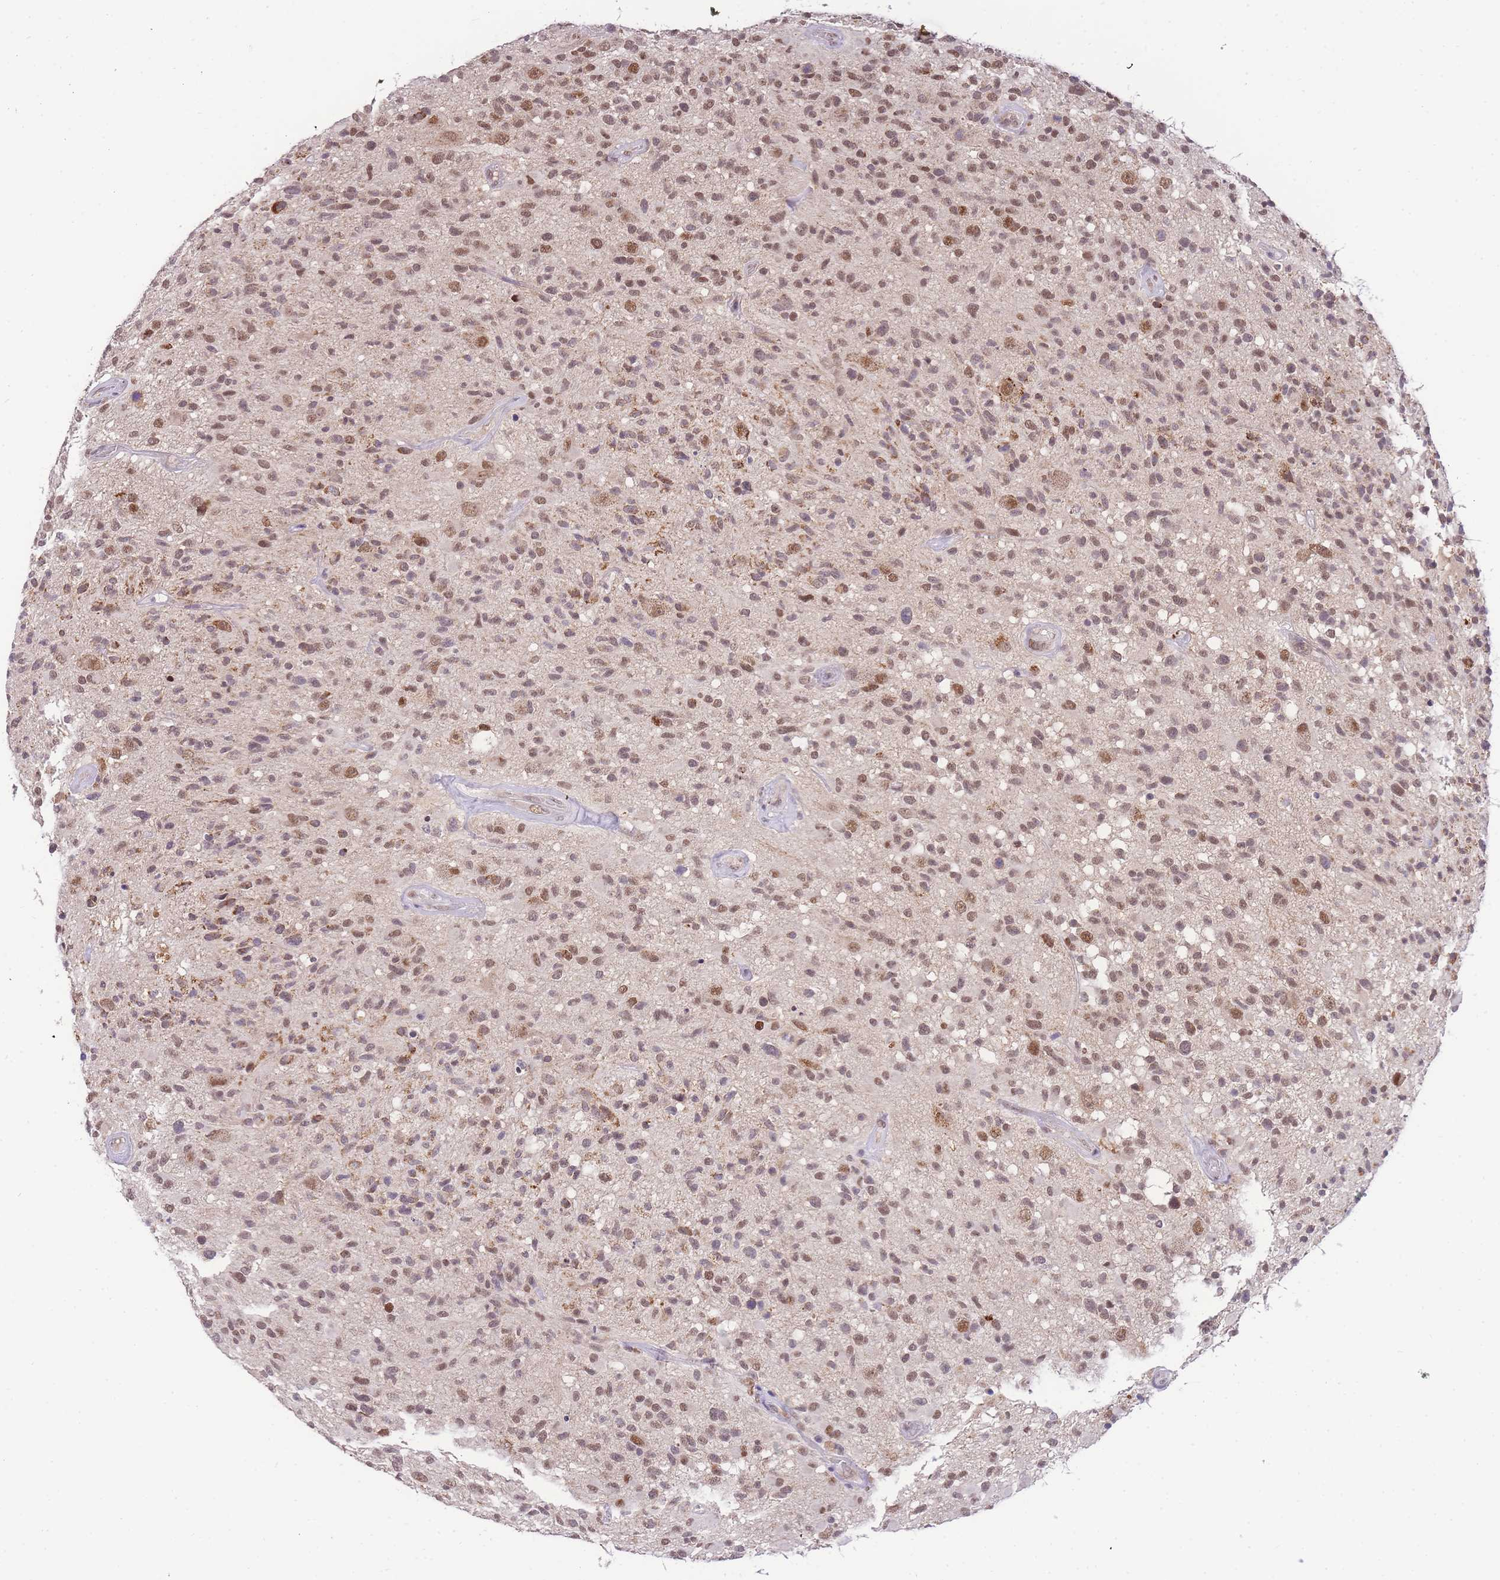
{"staining": {"intensity": "weak", "quantity": ">75%", "location": "nuclear"}, "tissue": "glioma", "cell_type": "Tumor cells", "image_type": "cancer", "snomed": [{"axis": "morphology", "description": "Glioma, malignant, High grade"}, {"axis": "morphology", "description": "Glioblastoma, NOS"}, {"axis": "topography", "description": "Brain"}], "caption": "IHC (DAB (3,3'-diaminobenzidine)) staining of glioma shows weak nuclear protein expression in approximately >75% of tumor cells. Nuclei are stained in blue.", "gene": "PUS10", "patient": {"sex": "male", "age": 60}}